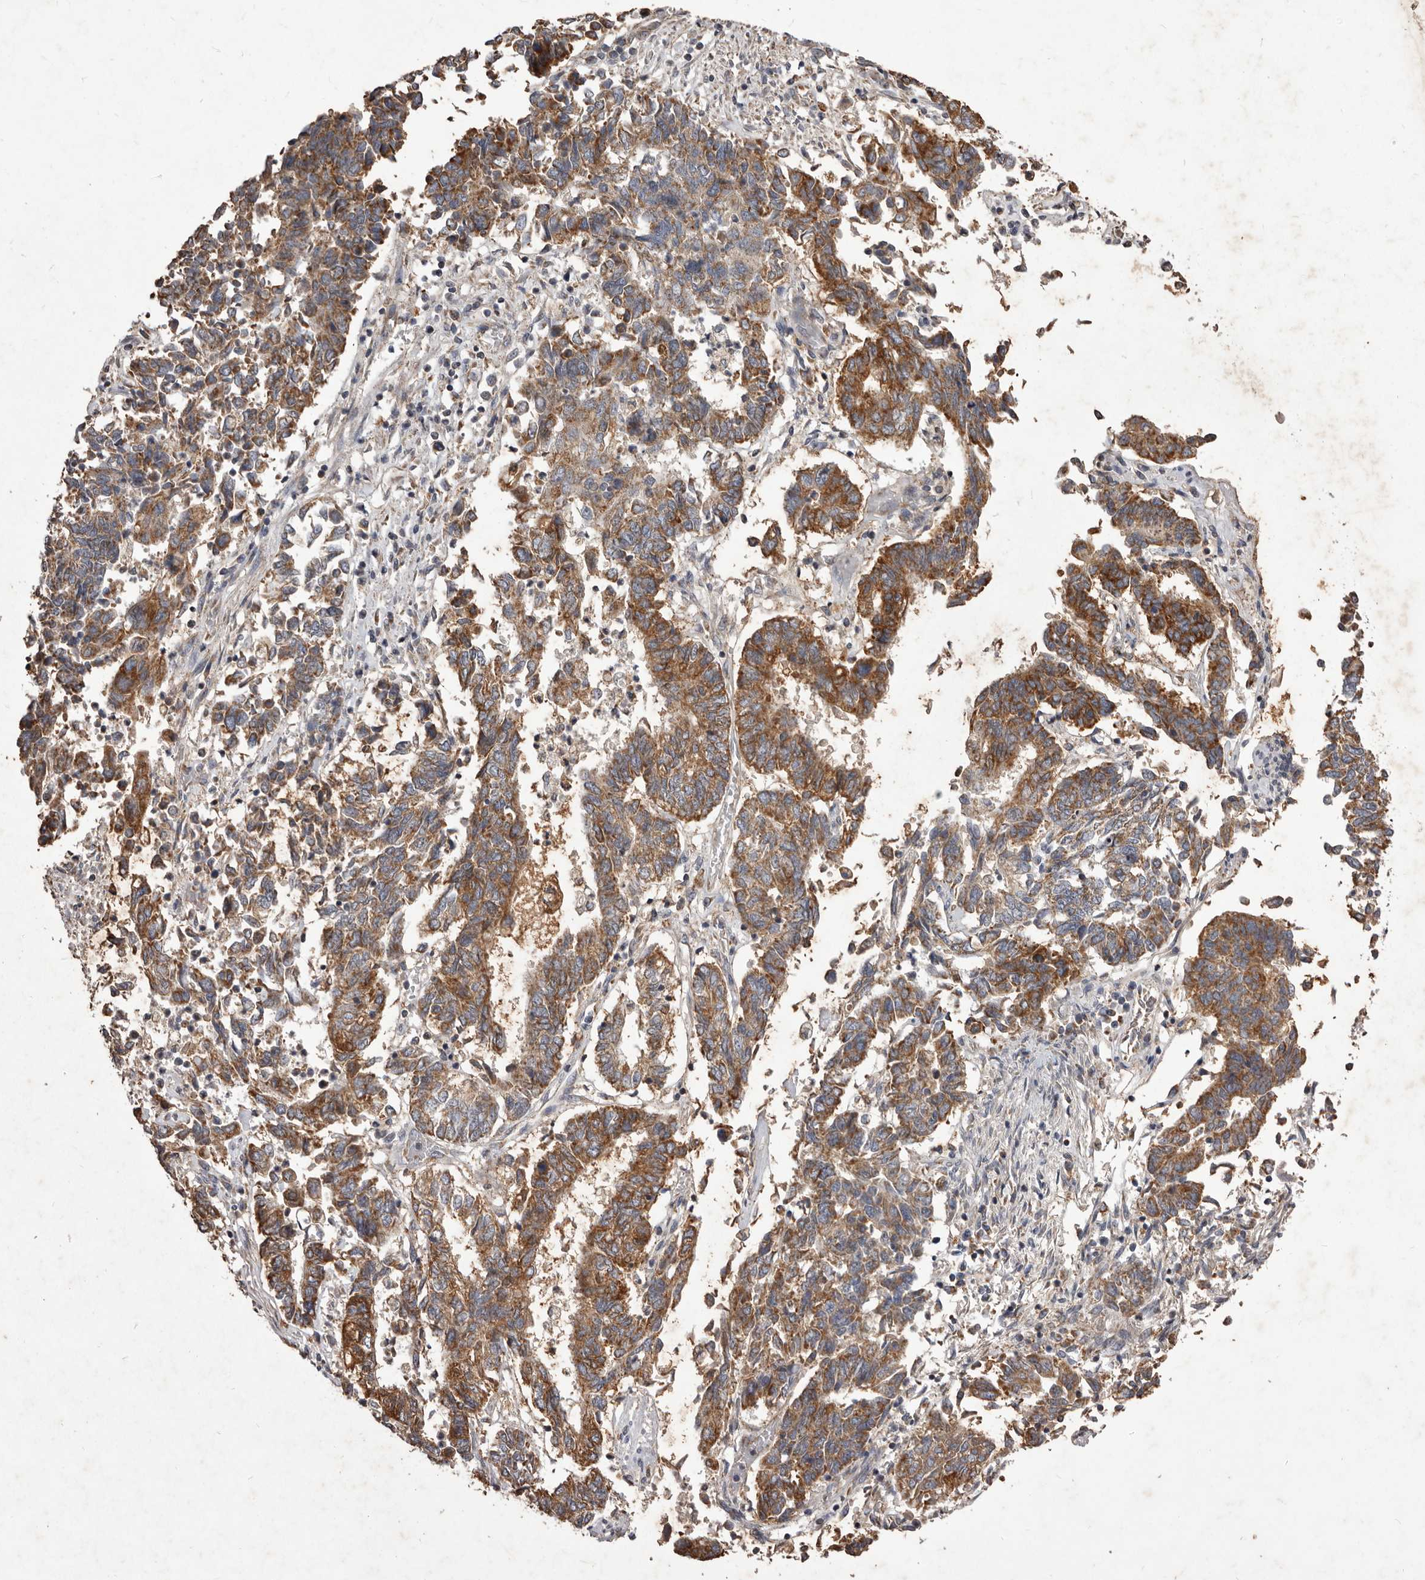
{"staining": {"intensity": "moderate", "quantity": ">75%", "location": "cytoplasmic/membranous"}, "tissue": "endometrial cancer", "cell_type": "Tumor cells", "image_type": "cancer", "snomed": [{"axis": "morphology", "description": "Adenocarcinoma, NOS"}, {"axis": "topography", "description": "Endometrium"}], "caption": "The photomicrograph exhibits a brown stain indicating the presence of a protein in the cytoplasmic/membranous of tumor cells in endometrial adenocarcinoma.", "gene": "CXCL14", "patient": {"sex": "female", "age": 80}}